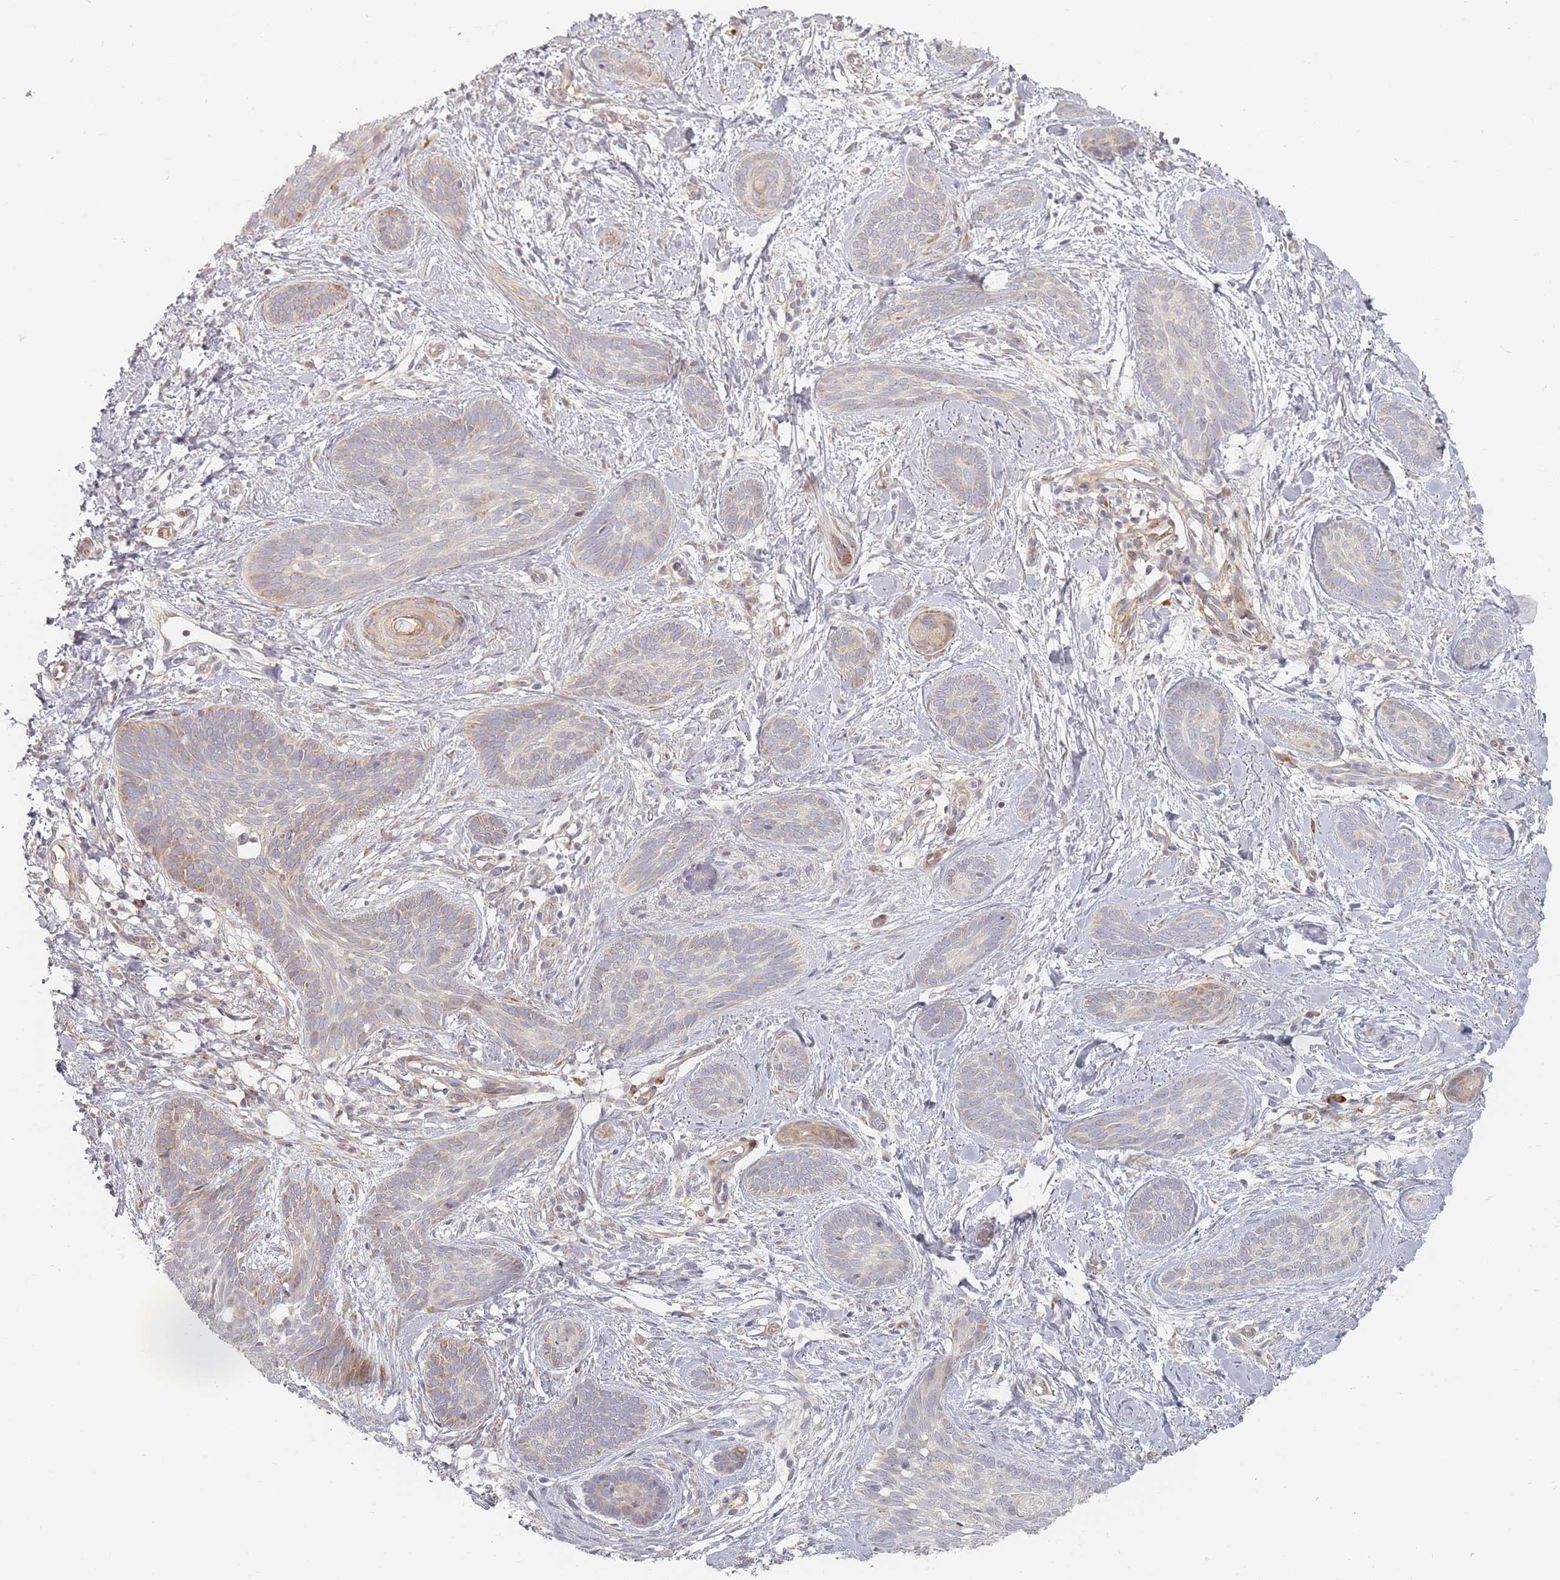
{"staining": {"intensity": "negative", "quantity": "none", "location": "none"}, "tissue": "skin cancer", "cell_type": "Tumor cells", "image_type": "cancer", "snomed": [{"axis": "morphology", "description": "Basal cell carcinoma"}, {"axis": "topography", "description": "Skin"}], "caption": "This micrograph is of skin cancer (basal cell carcinoma) stained with immunohistochemistry (IHC) to label a protein in brown with the nuclei are counter-stained blue. There is no expression in tumor cells.", "gene": "ZKSCAN7", "patient": {"sex": "female", "age": 81}}